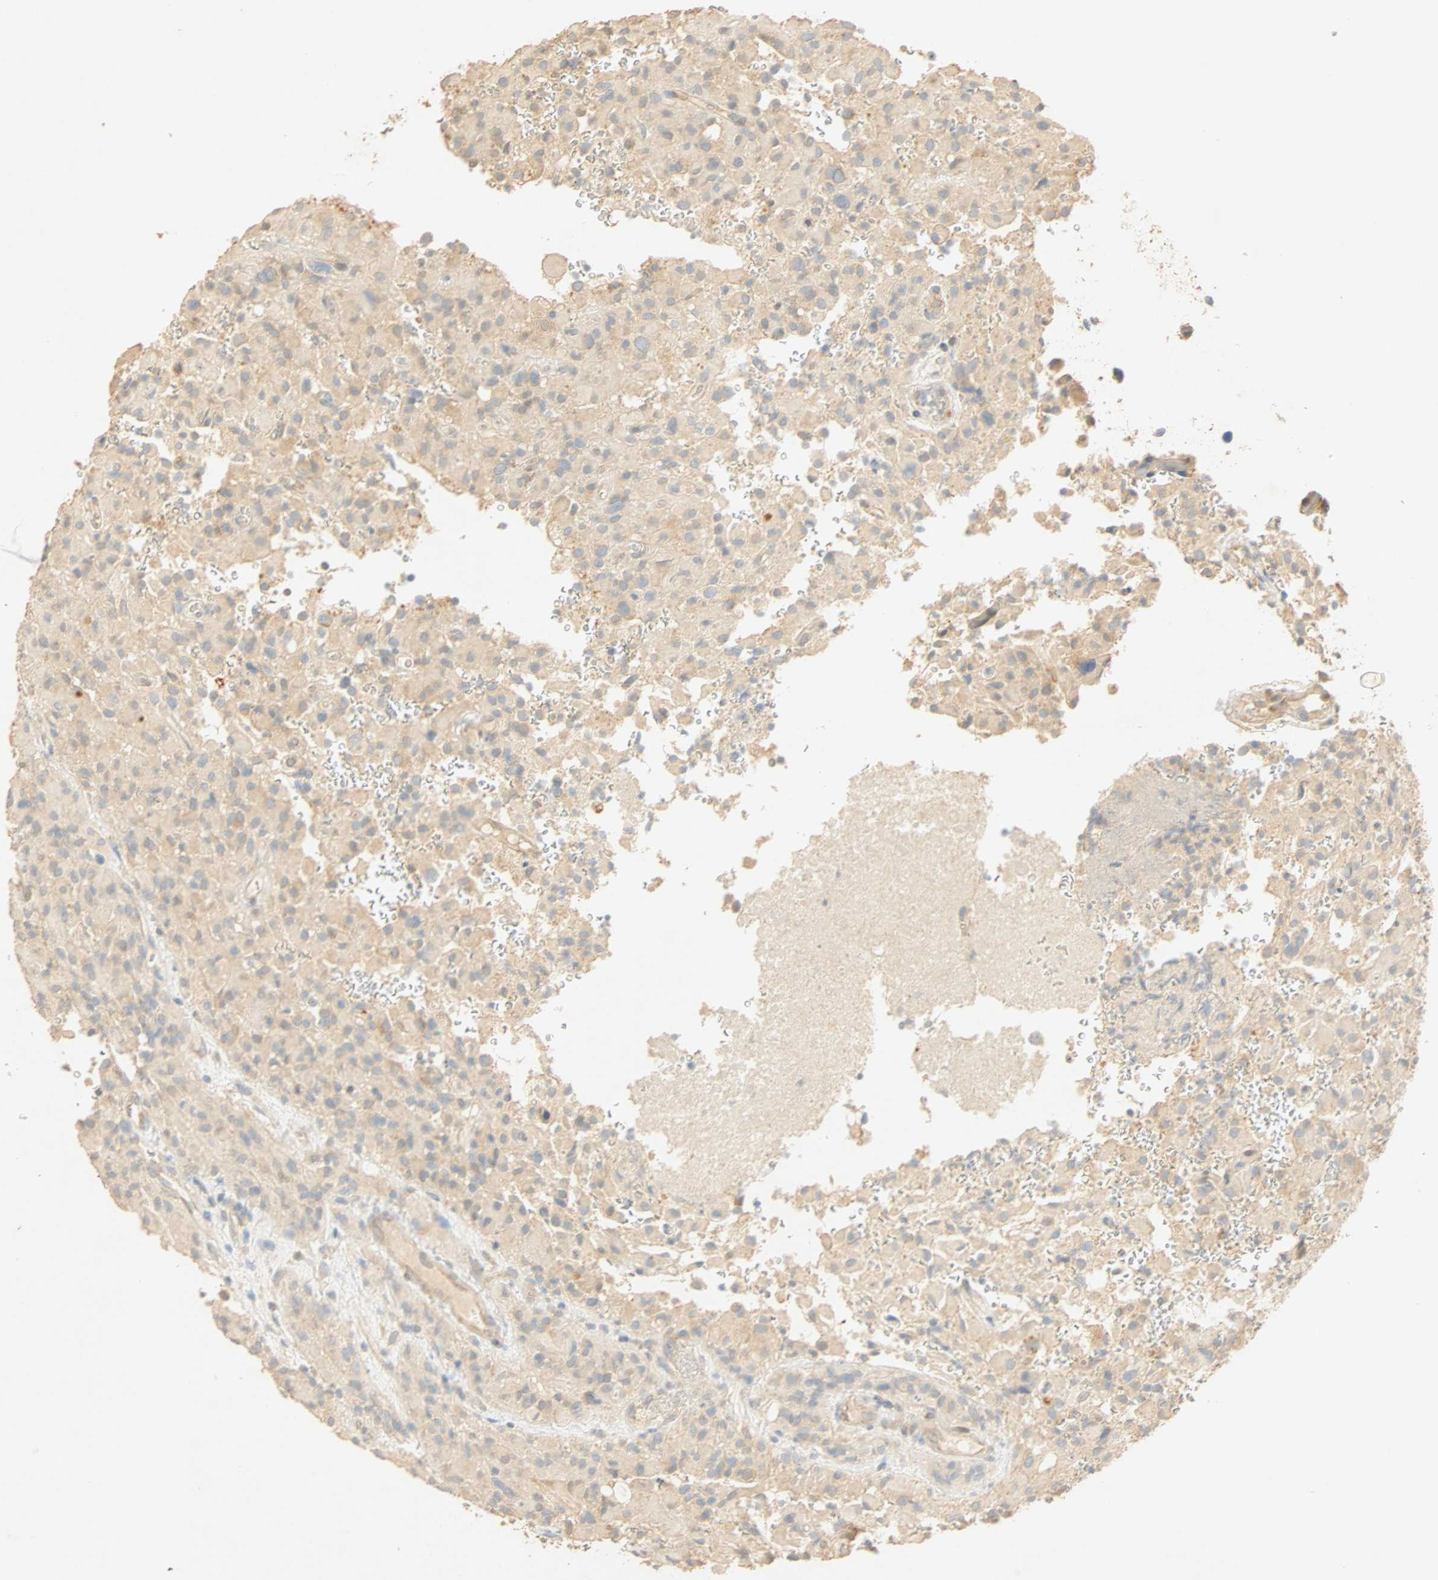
{"staining": {"intensity": "negative", "quantity": "none", "location": "none"}, "tissue": "glioma", "cell_type": "Tumor cells", "image_type": "cancer", "snomed": [{"axis": "morphology", "description": "Glioma, malignant, High grade"}, {"axis": "topography", "description": "Brain"}], "caption": "Glioma was stained to show a protein in brown. There is no significant staining in tumor cells.", "gene": "SELENBP1", "patient": {"sex": "male", "age": 71}}